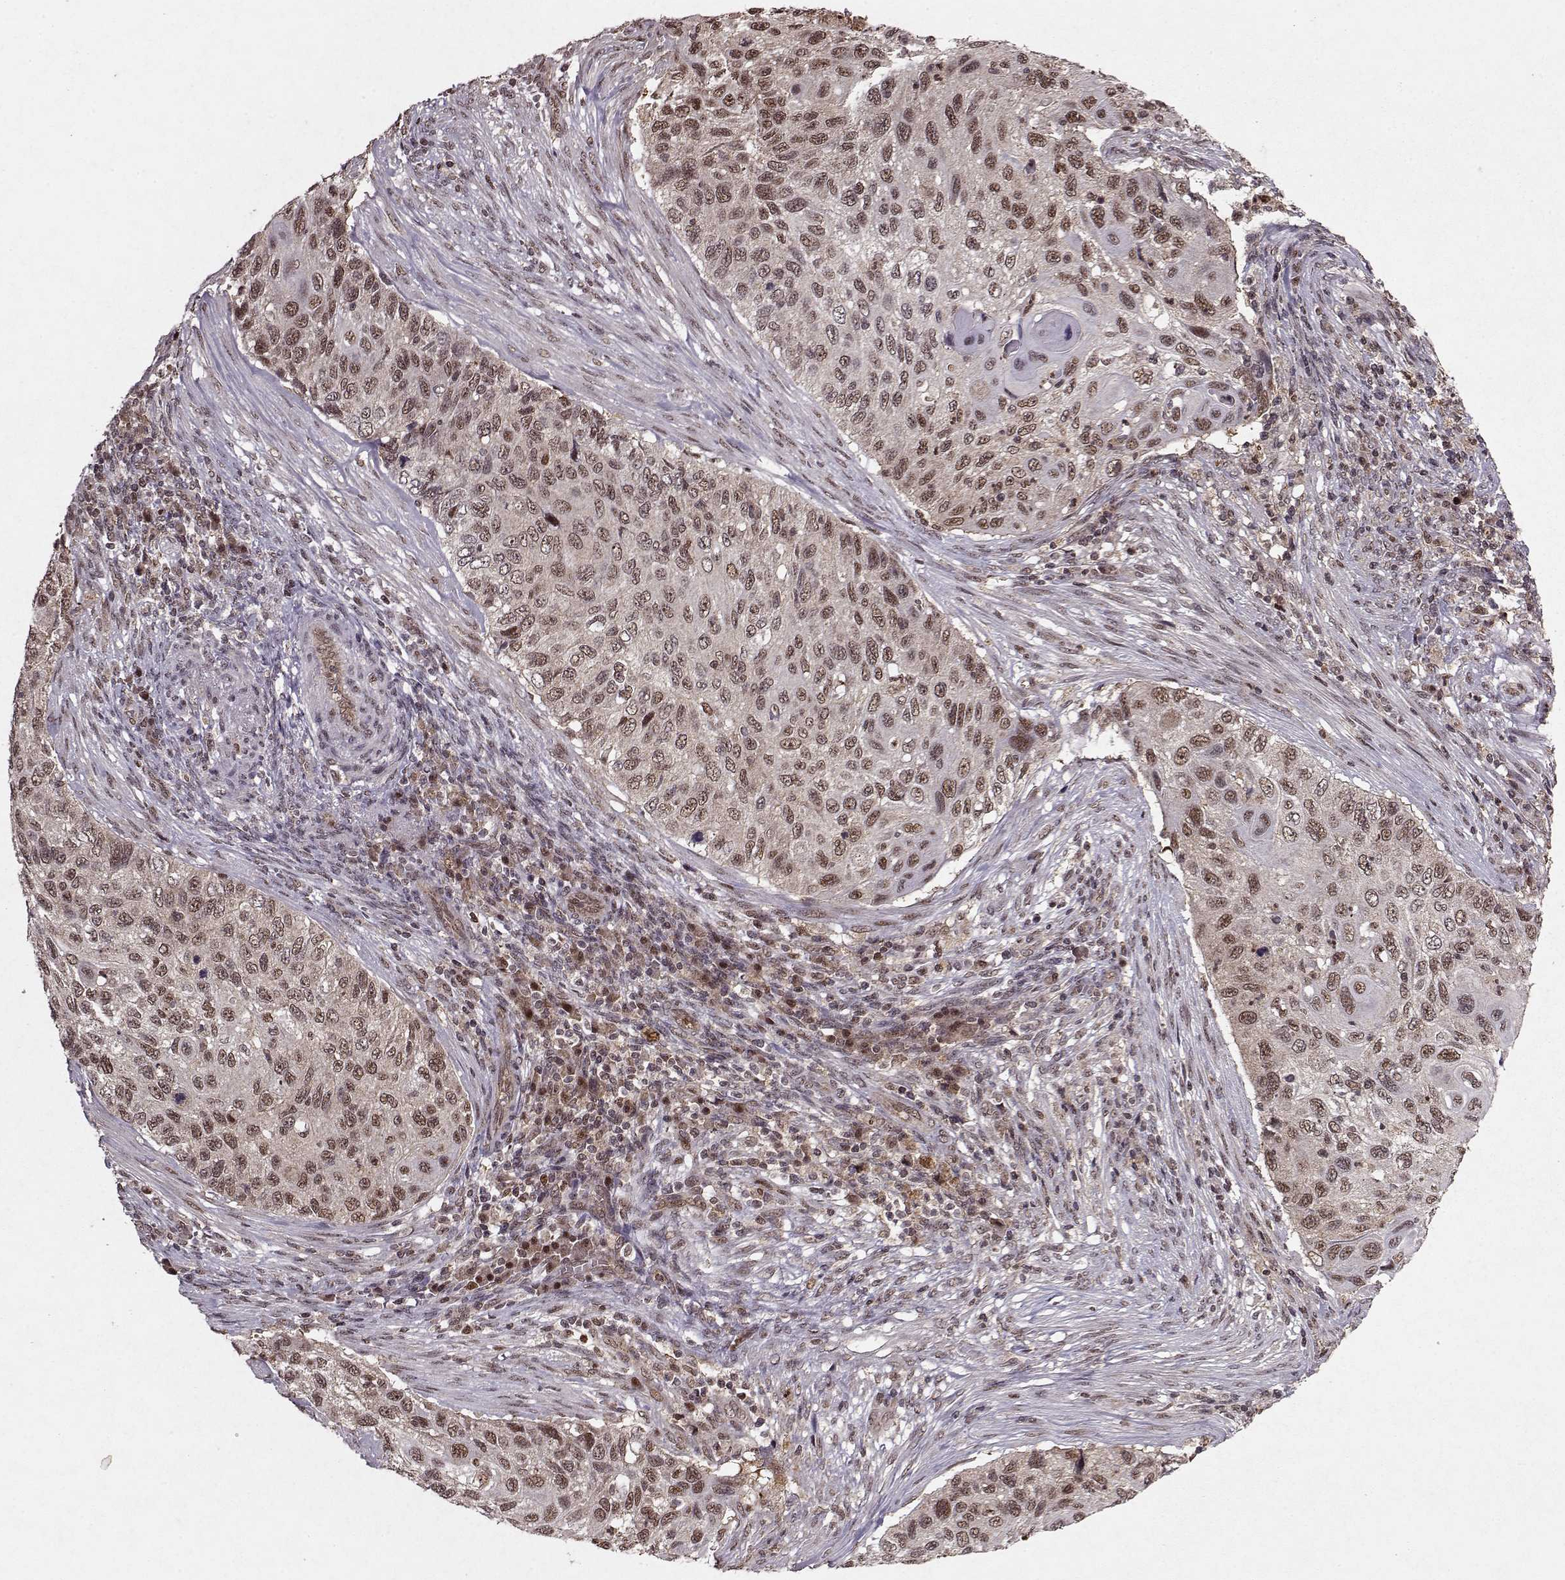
{"staining": {"intensity": "weak", "quantity": ">75%", "location": "nuclear"}, "tissue": "cervical cancer", "cell_type": "Tumor cells", "image_type": "cancer", "snomed": [{"axis": "morphology", "description": "Squamous cell carcinoma, NOS"}, {"axis": "topography", "description": "Cervix"}], "caption": "An immunohistochemistry (IHC) micrograph of neoplastic tissue is shown. Protein staining in brown highlights weak nuclear positivity in cervical cancer within tumor cells. Nuclei are stained in blue.", "gene": "PSMA7", "patient": {"sex": "female", "age": 70}}